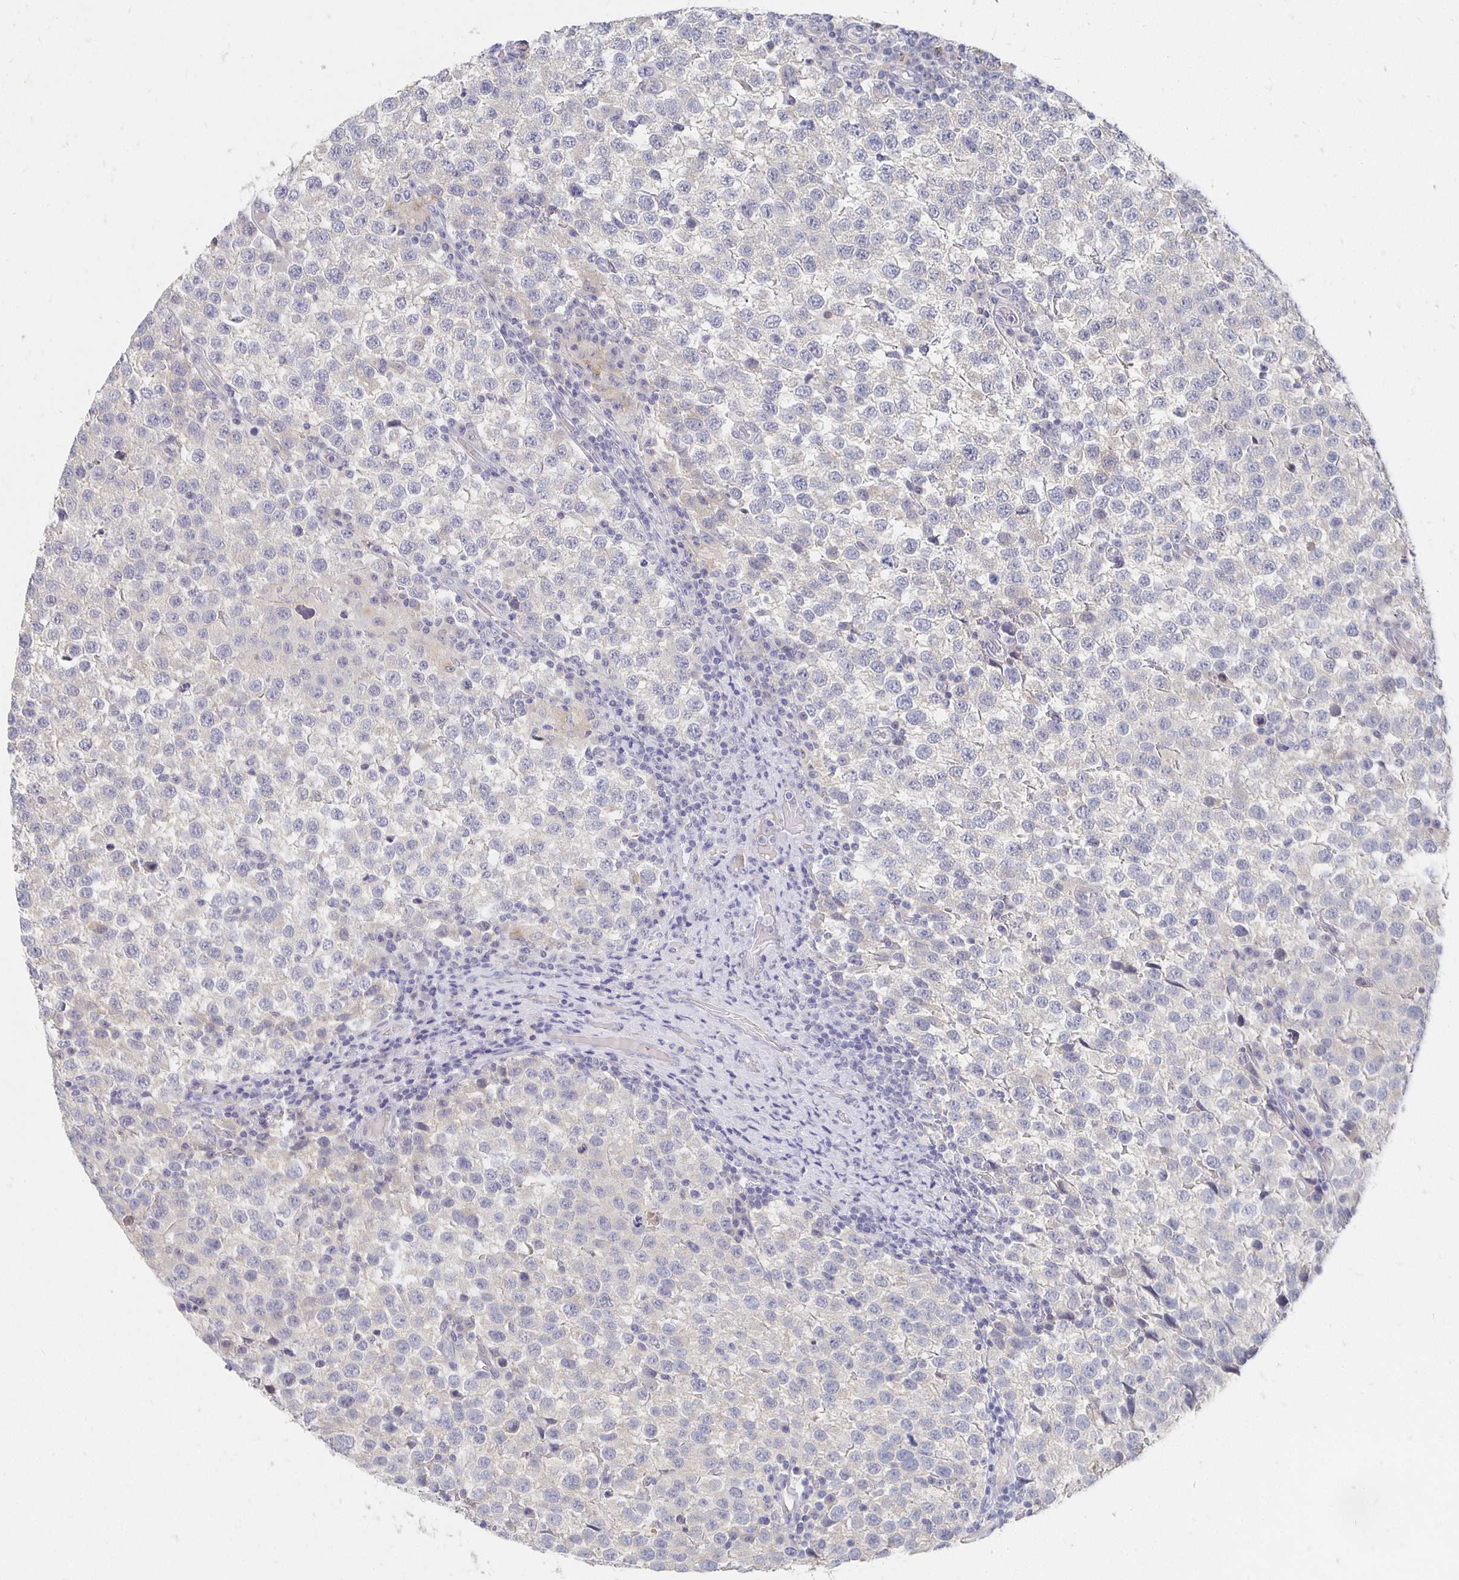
{"staining": {"intensity": "negative", "quantity": "none", "location": "none"}, "tissue": "testis cancer", "cell_type": "Tumor cells", "image_type": "cancer", "snomed": [{"axis": "morphology", "description": "Seminoma, NOS"}, {"axis": "topography", "description": "Testis"}], "caption": "There is no significant staining in tumor cells of testis cancer. (DAB immunohistochemistry with hematoxylin counter stain).", "gene": "FKRP", "patient": {"sex": "male", "age": 34}}